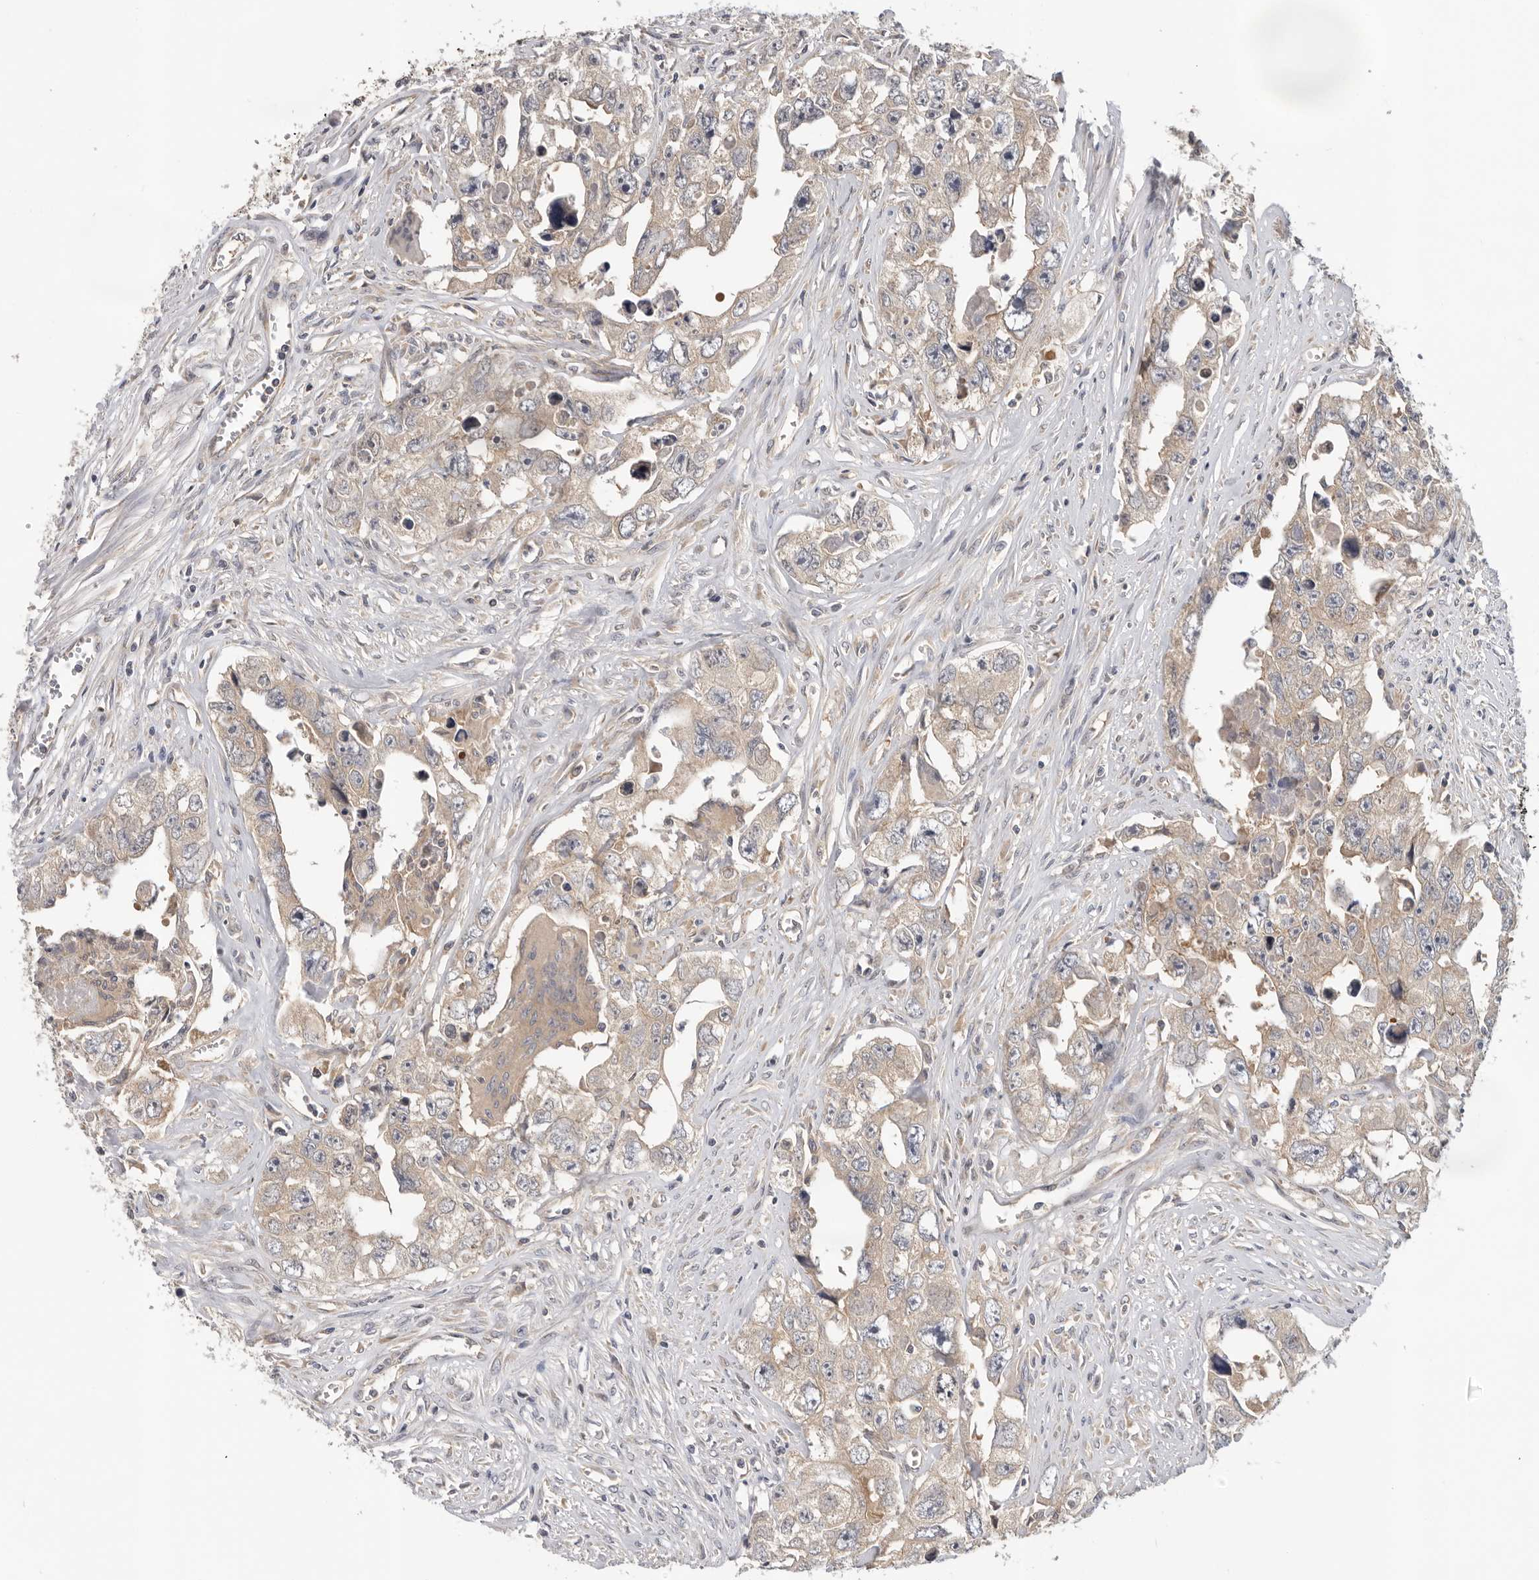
{"staining": {"intensity": "weak", "quantity": ">75%", "location": "cytoplasmic/membranous"}, "tissue": "testis cancer", "cell_type": "Tumor cells", "image_type": "cancer", "snomed": [{"axis": "morphology", "description": "Seminoma, NOS"}, {"axis": "morphology", "description": "Carcinoma, Embryonal, NOS"}, {"axis": "topography", "description": "Testis"}], "caption": "Approximately >75% of tumor cells in human testis embryonal carcinoma demonstrate weak cytoplasmic/membranous protein expression as visualized by brown immunohistochemical staining.", "gene": "PPP1R42", "patient": {"sex": "male", "age": 43}}